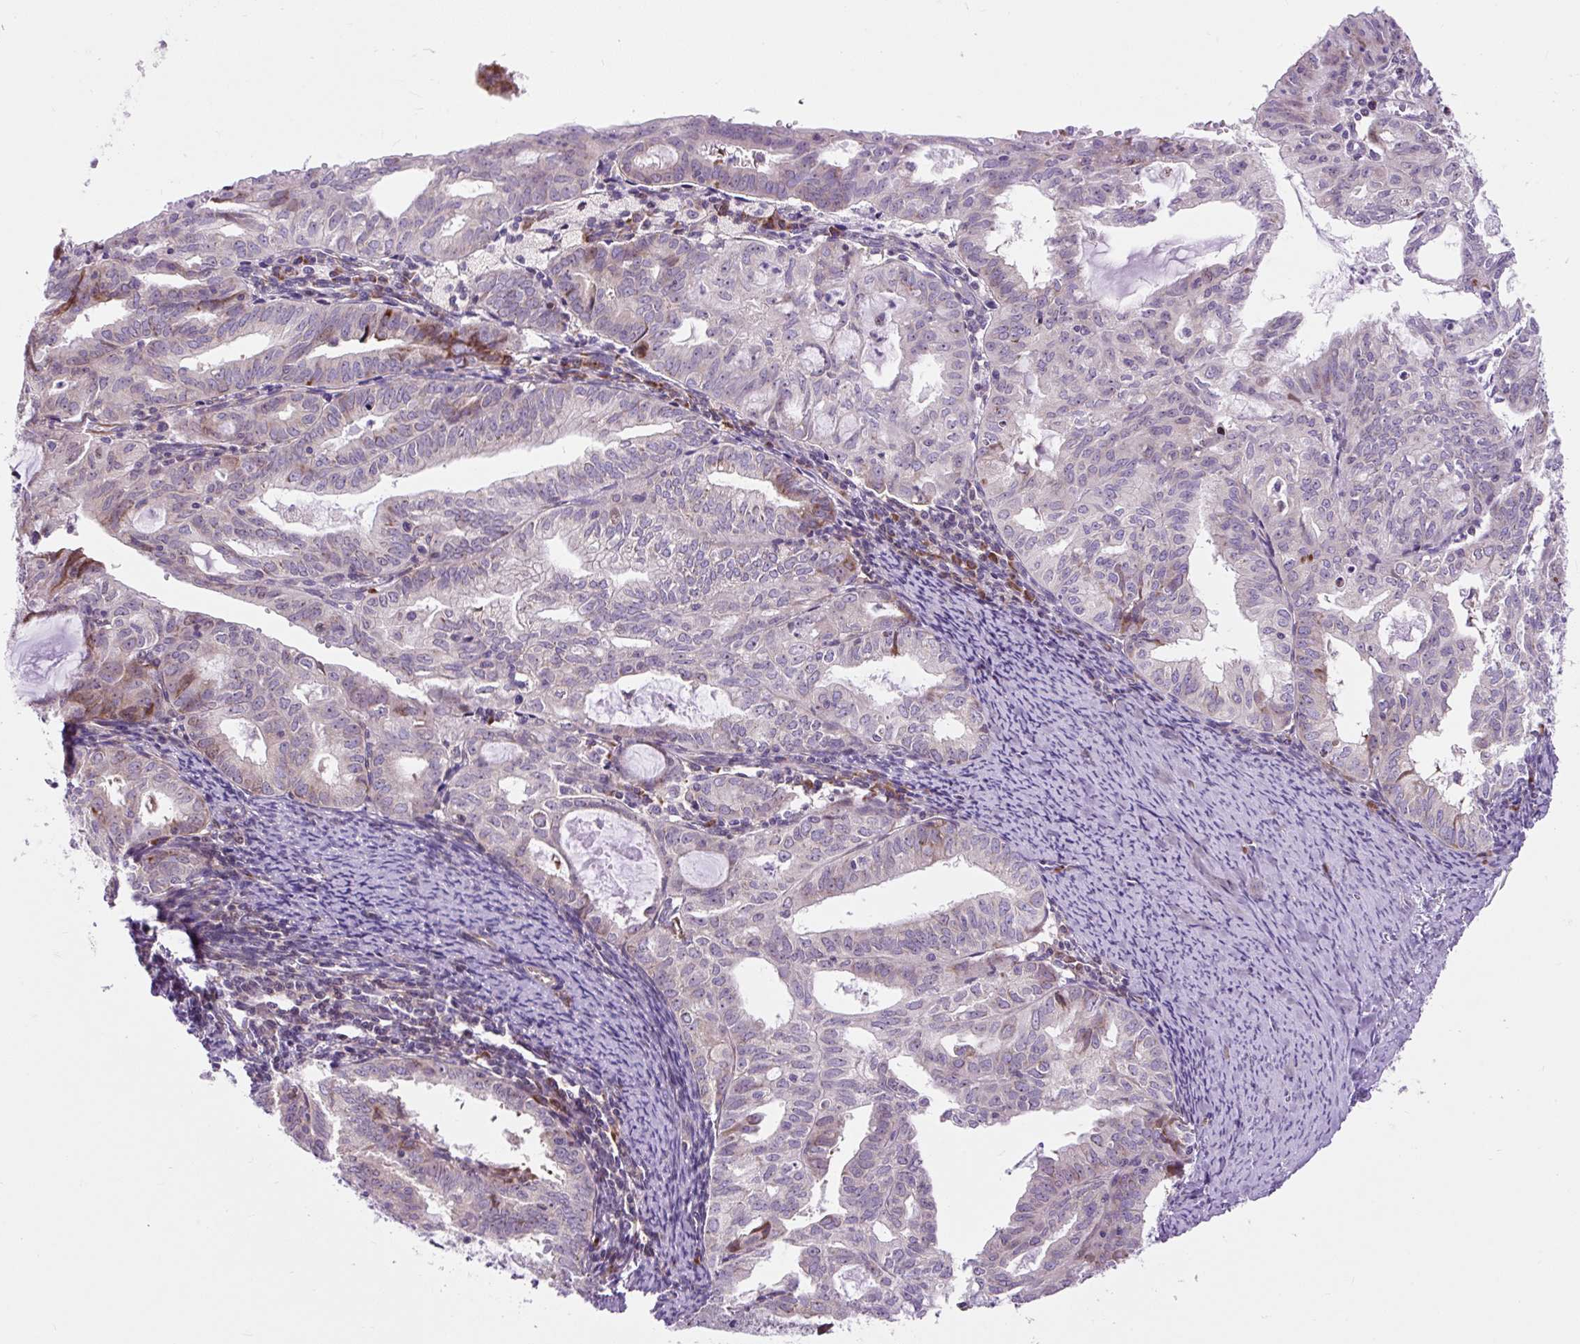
{"staining": {"intensity": "moderate", "quantity": "<25%", "location": "cytoplasmic/membranous"}, "tissue": "endometrial cancer", "cell_type": "Tumor cells", "image_type": "cancer", "snomed": [{"axis": "morphology", "description": "Adenocarcinoma, NOS"}, {"axis": "topography", "description": "Endometrium"}], "caption": "Moderate cytoplasmic/membranous expression is appreciated in about <25% of tumor cells in endometrial cancer (adenocarcinoma). The protein of interest is stained brown, and the nuclei are stained in blue (DAB IHC with brightfield microscopy, high magnification).", "gene": "CISD3", "patient": {"sex": "female", "age": 70}}